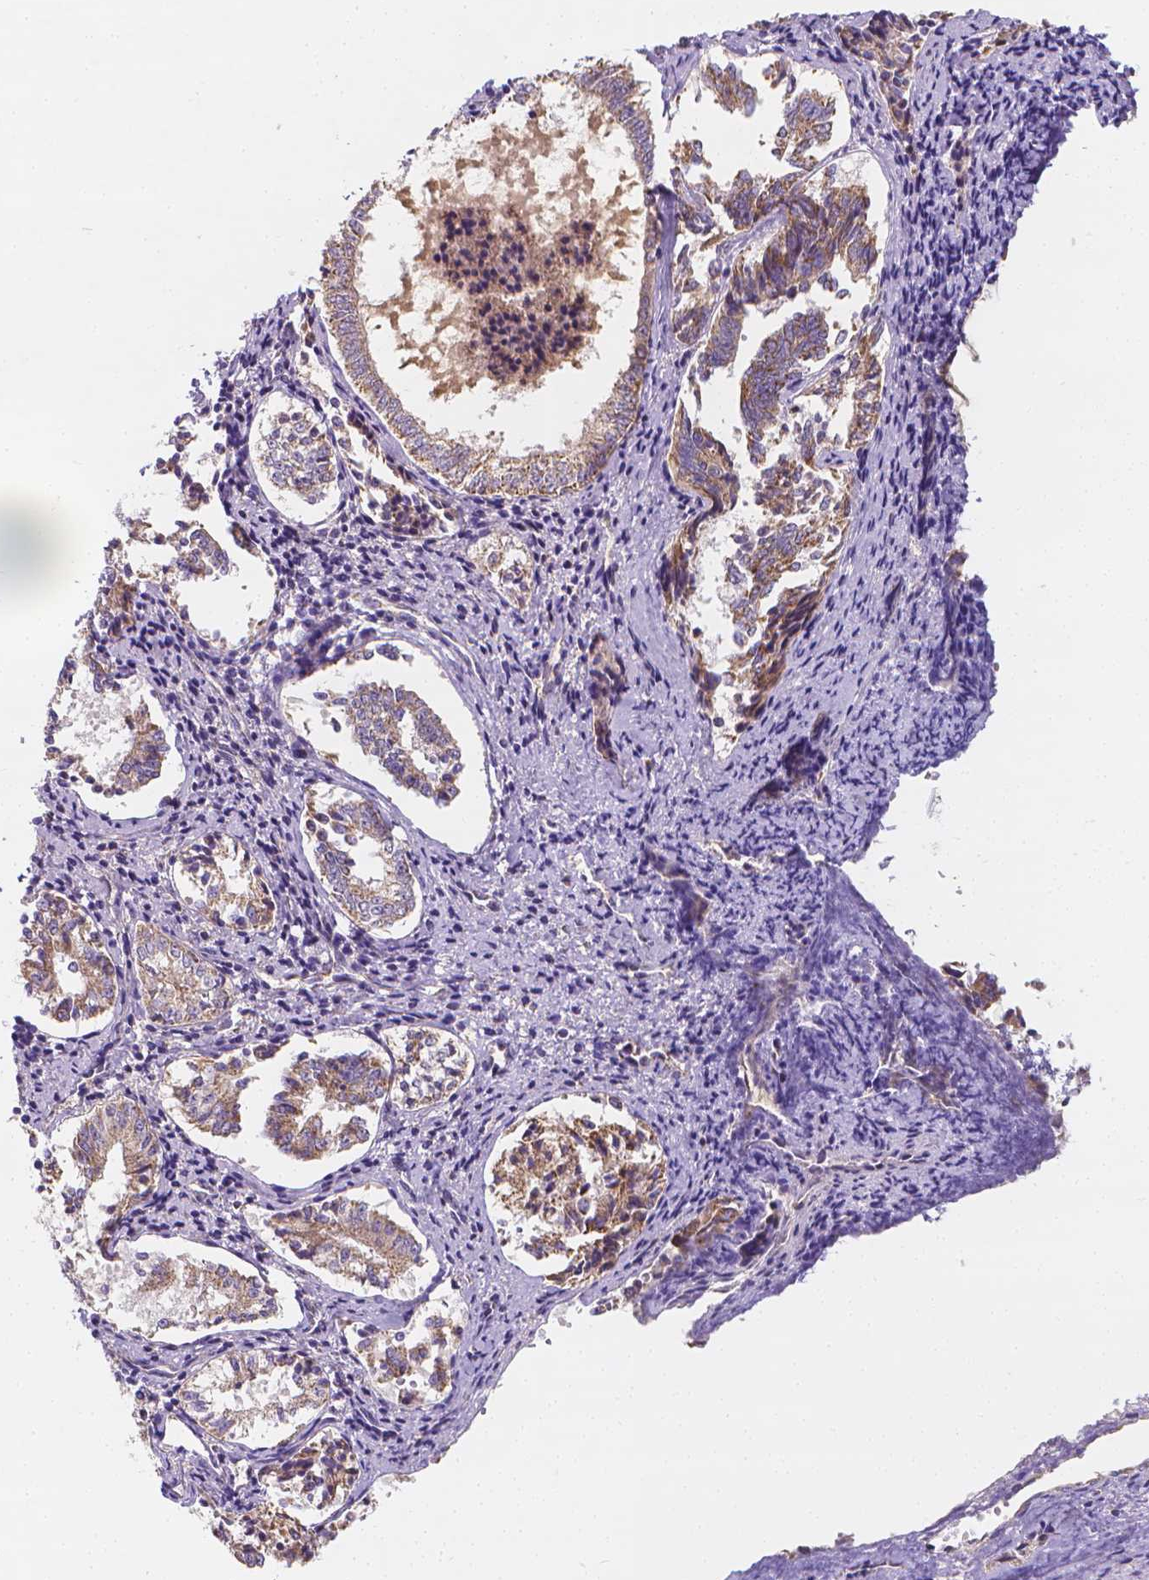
{"staining": {"intensity": "weak", "quantity": ">75%", "location": "cytoplasmic/membranous"}, "tissue": "cervical cancer", "cell_type": "Tumor cells", "image_type": "cancer", "snomed": [{"axis": "morphology", "description": "Squamous cell carcinoma, NOS"}, {"axis": "topography", "description": "Cervix"}], "caption": "The histopathology image exhibits staining of cervical squamous cell carcinoma, revealing weak cytoplasmic/membranous protein staining (brown color) within tumor cells. (IHC, brightfield microscopy, high magnification).", "gene": "SNCAIP", "patient": {"sex": "female", "age": 59}}